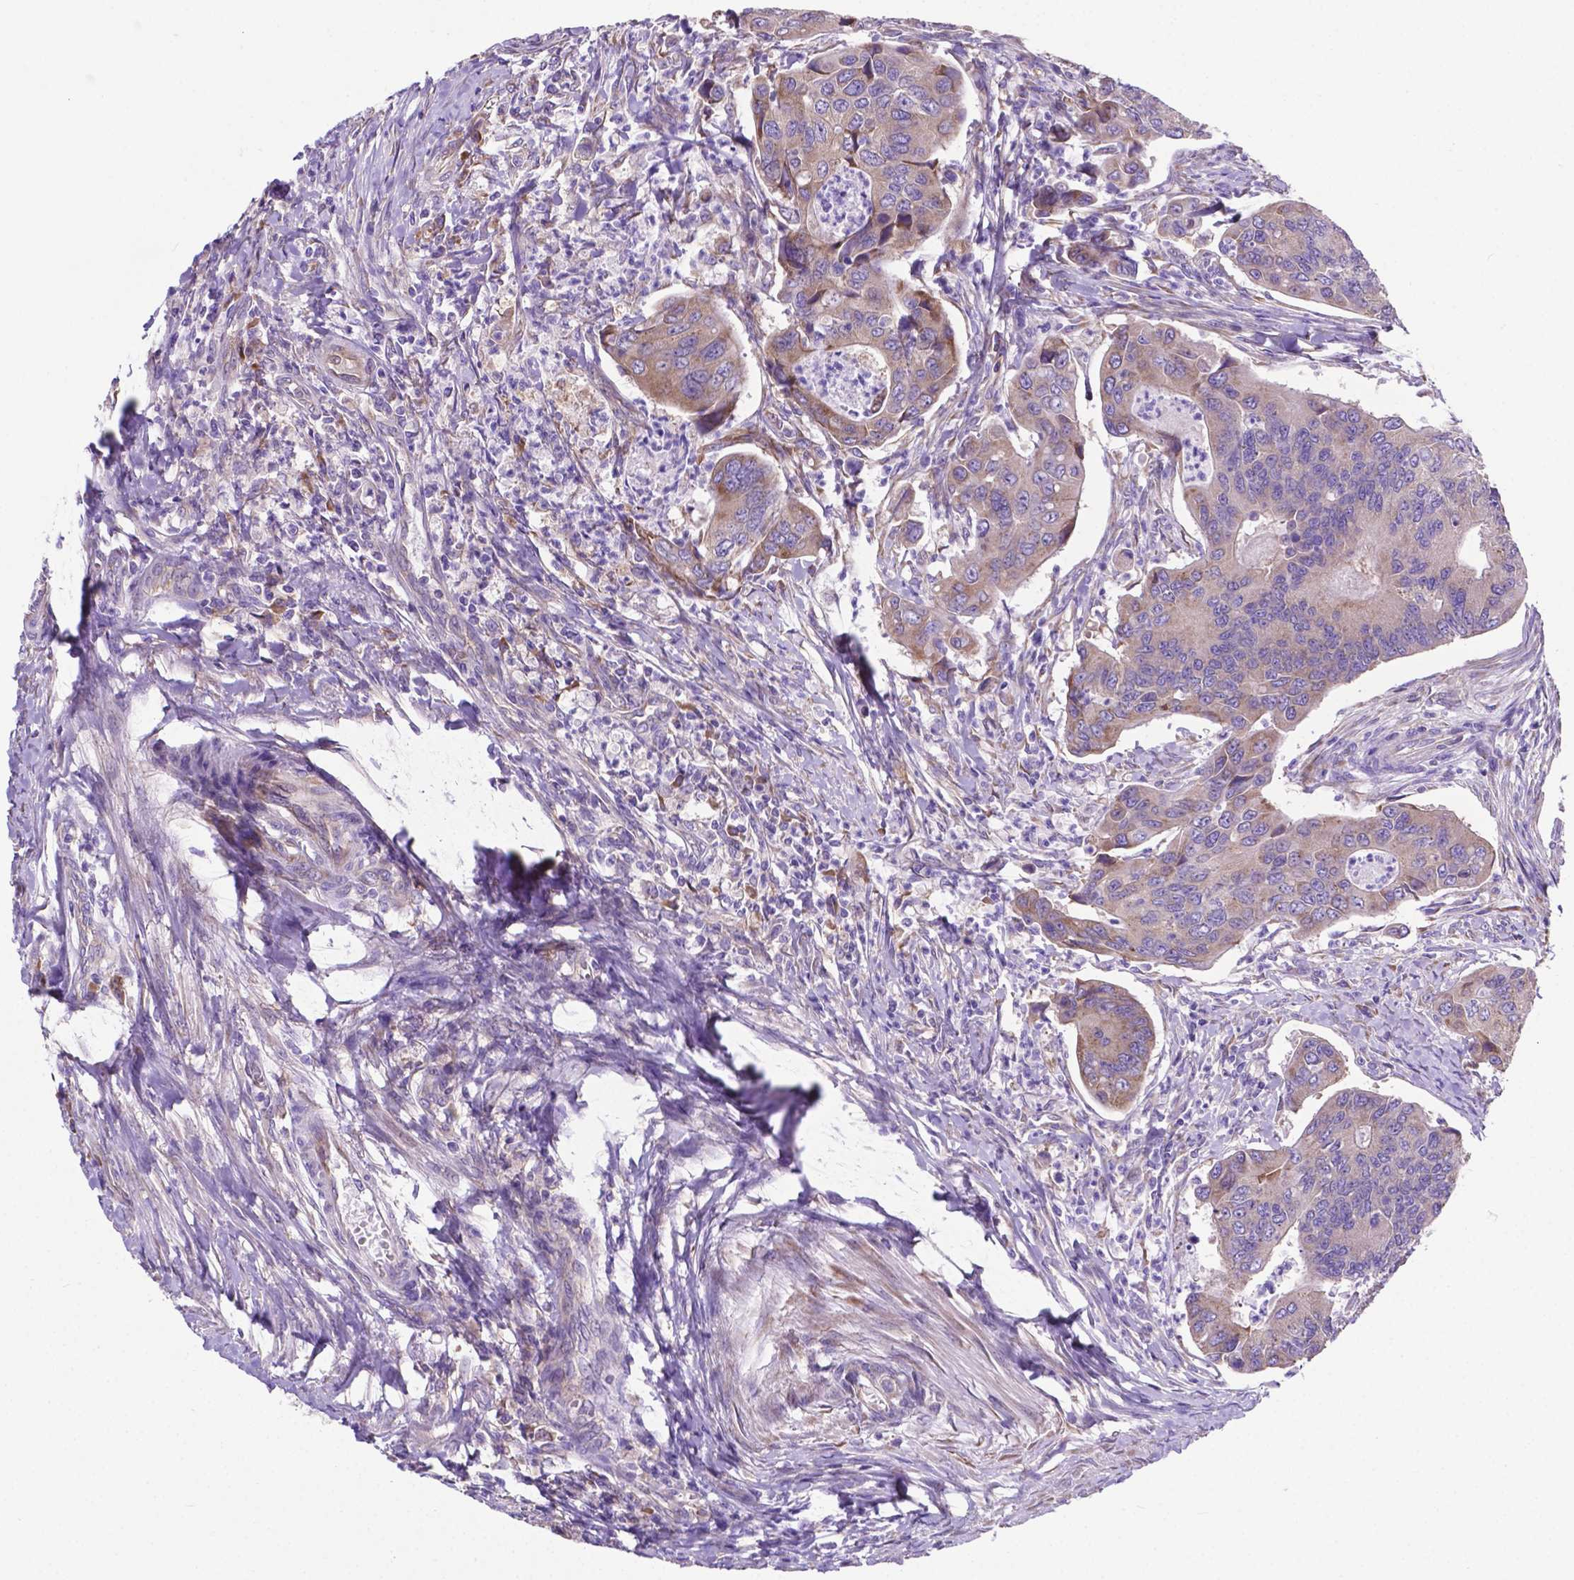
{"staining": {"intensity": "weak", "quantity": ">75%", "location": "cytoplasmic/membranous"}, "tissue": "colorectal cancer", "cell_type": "Tumor cells", "image_type": "cancer", "snomed": [{"axis": "morphology", "description": "Adenocarcinoma, NOS"}, {"axis": "topography", "description": "Colon"}], "caption": "Colorectal adenocarcinoma tissue reveals weak cytoplasmic/membranous expression in about >75% of tumor cells, visualized by immunohistochemistry.", "gene": "RPL6", "patient": {"sex": "female", "age": 67}}